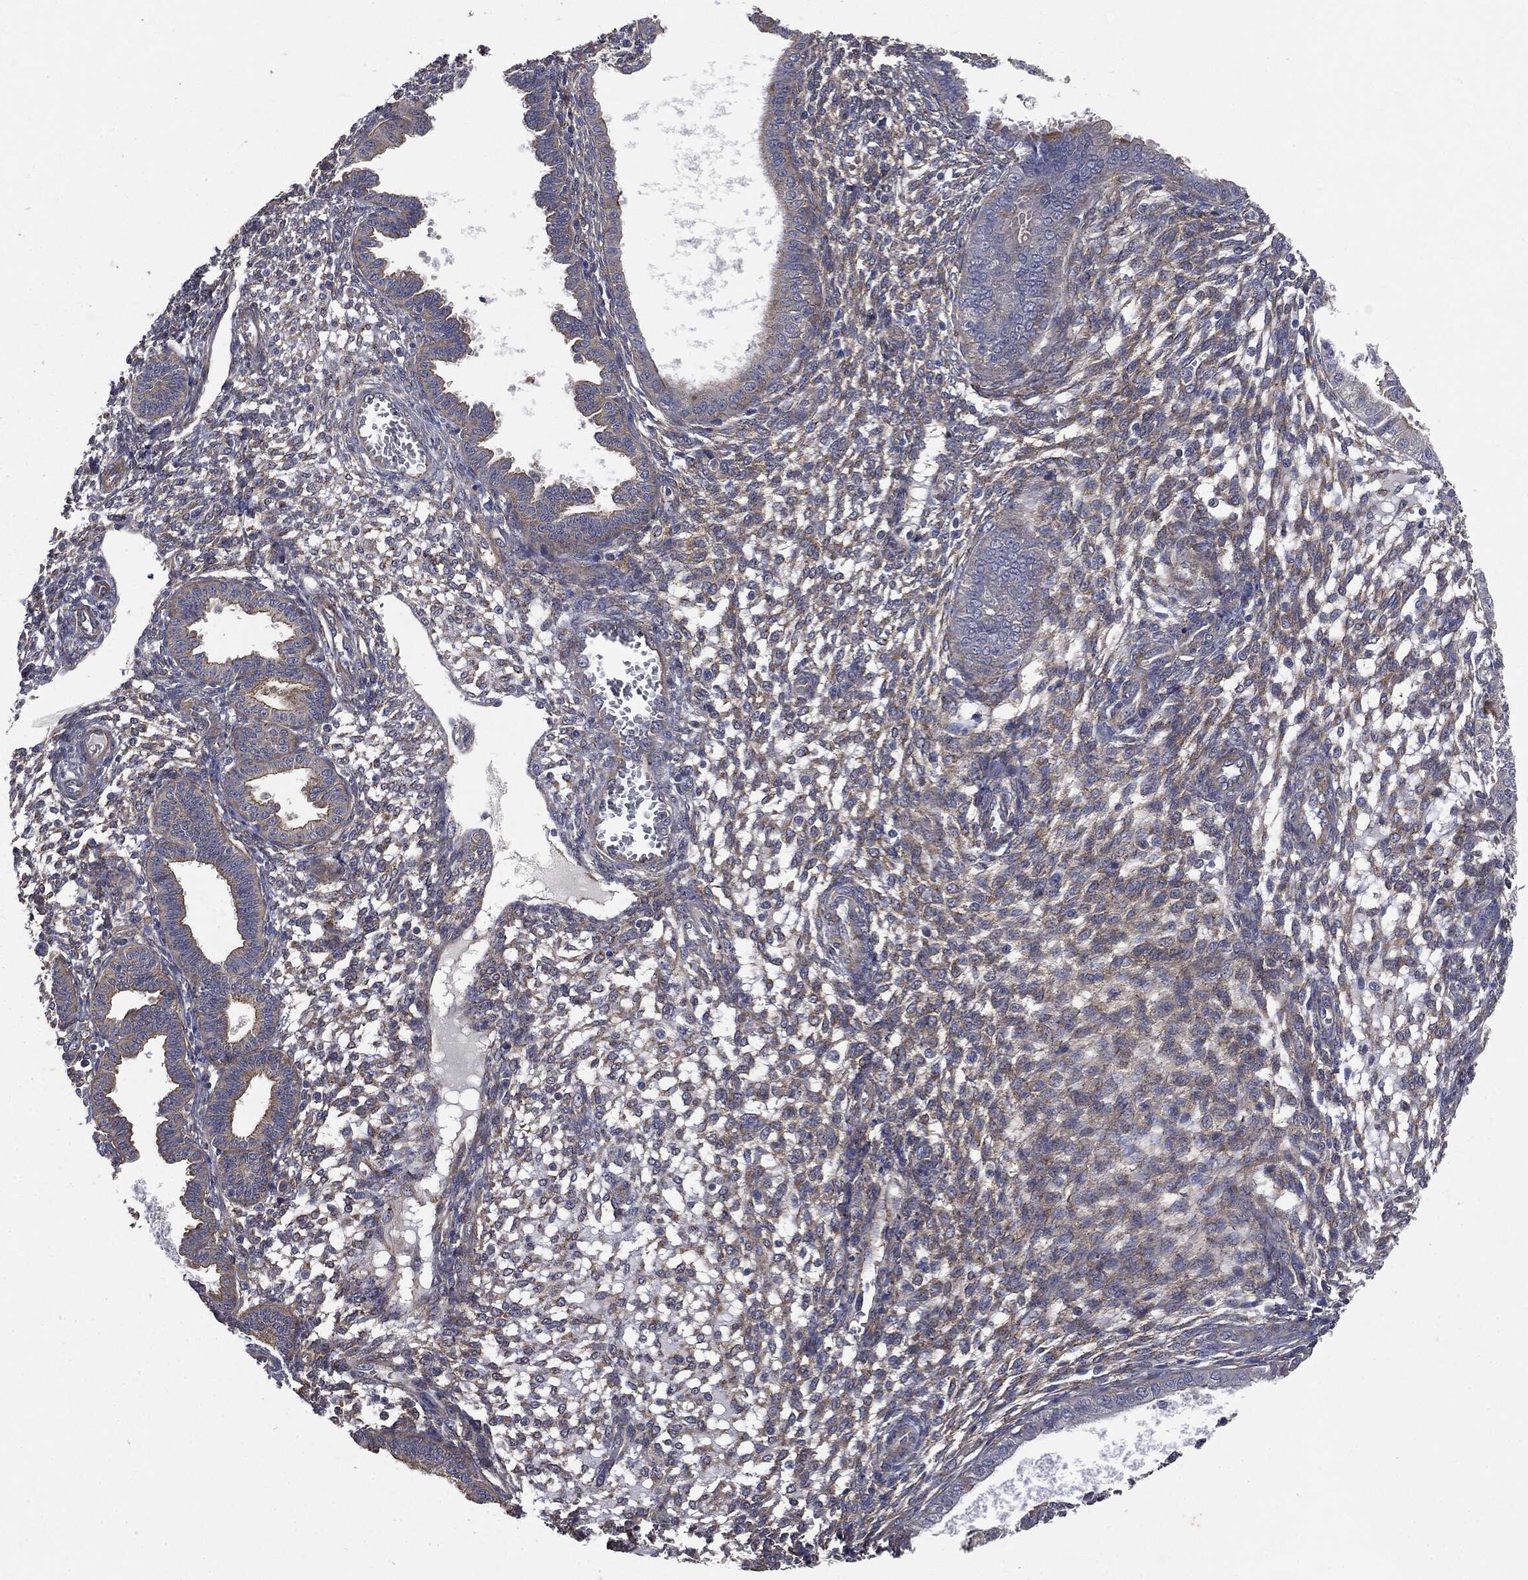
{"staining": {"intensity": "weak", "quantity": "<25%", "location": "cytoplasmic/membranous"}, "tissue": "endometrium", "cell_type": "Cells in endometrial stroma", "image_type": "normal", "snomed": [{"axis": "morphology", "description": "Normal tissue, NOS"}, {"axis": "topography", "description": "Endometrium"}], "caption": "High power microscopy image of an IHC photomicrograph of normal endometrium, revealing no significant expression in cells in endometrial stroma.", "gene": "EPS15L1", "patient": {"sex": "female", "age": 43}}